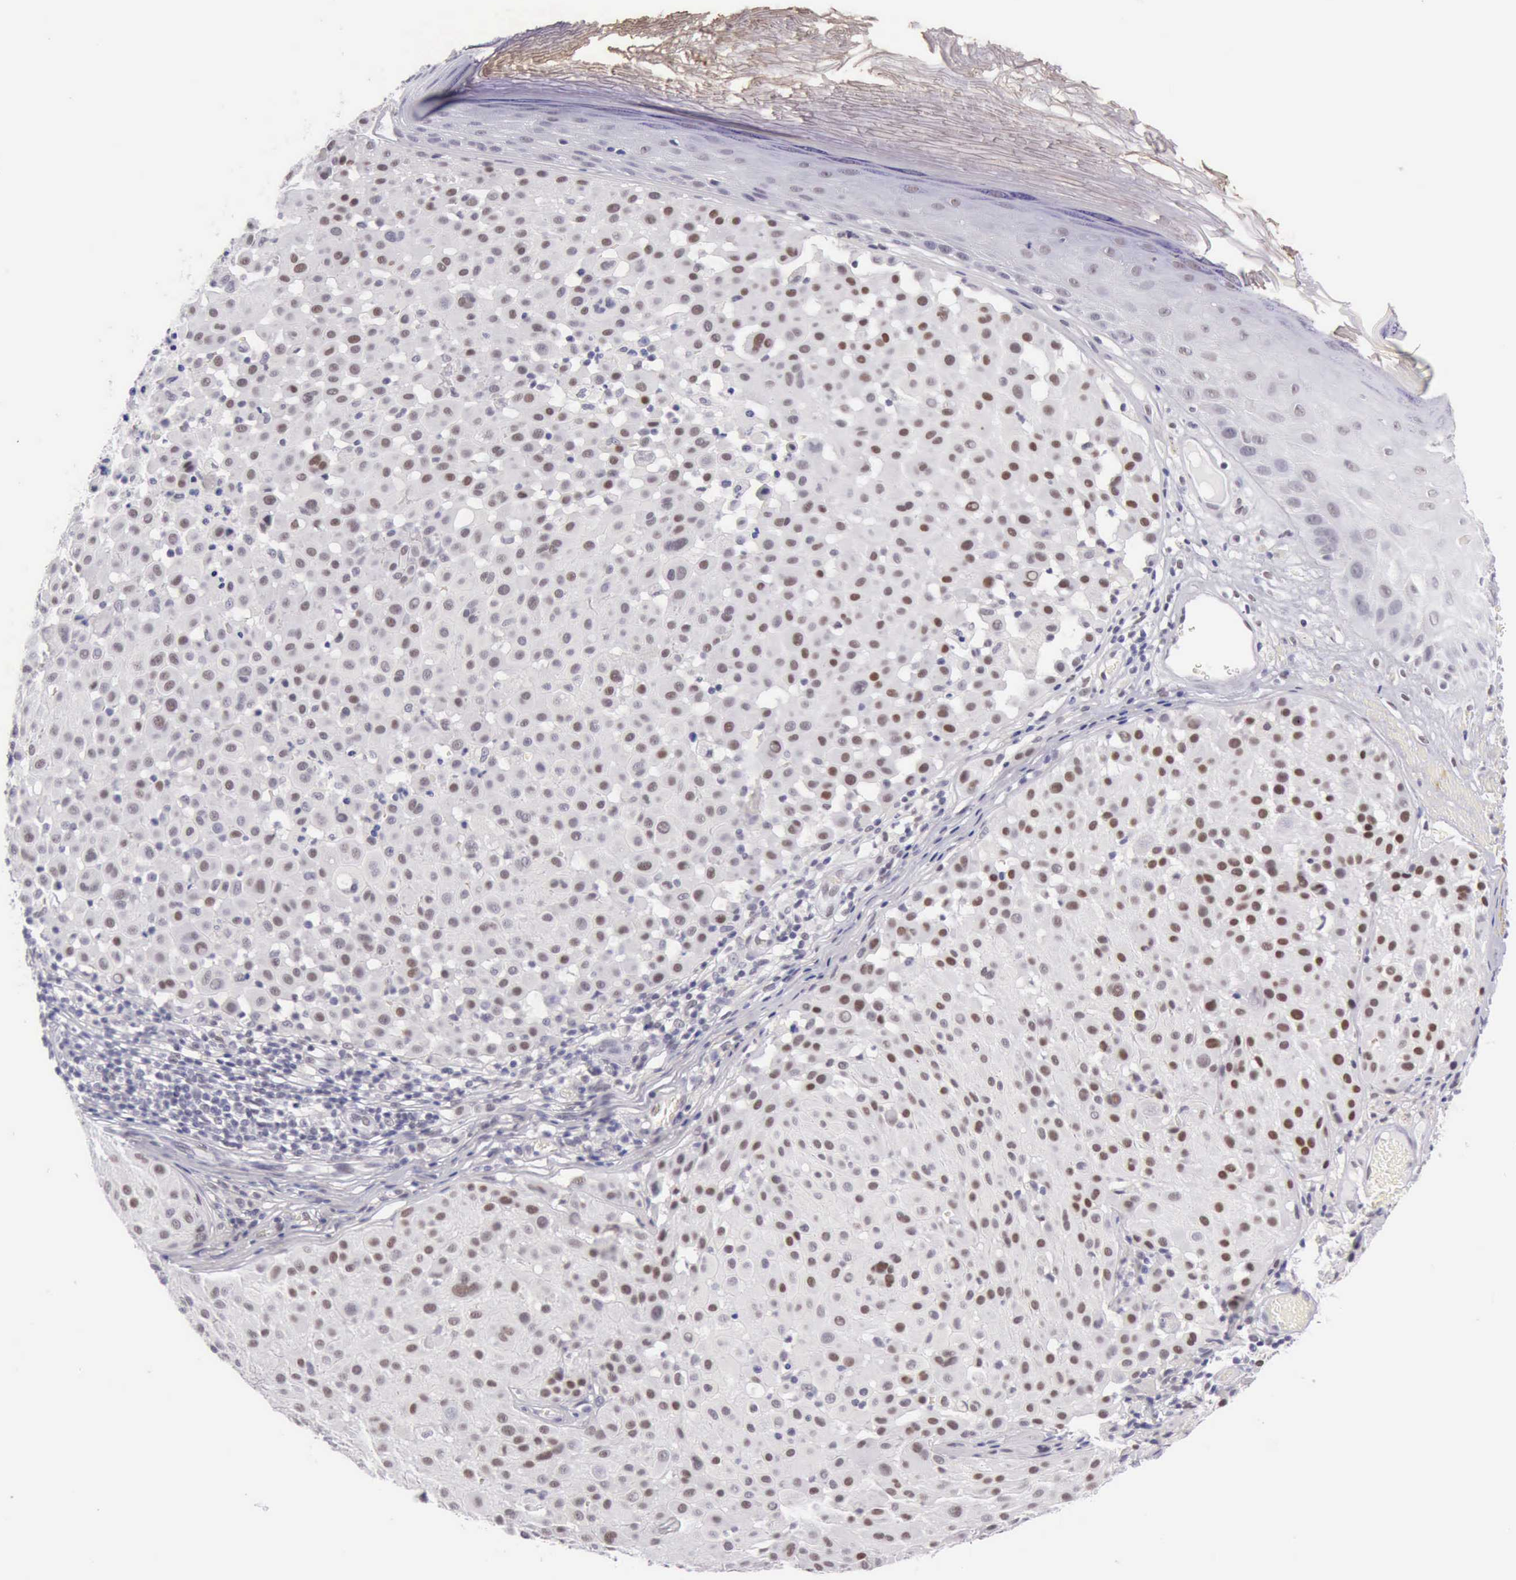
{"staining": {"intensity": "weak", "quantity": "25%-75%", "location": "nuclear"}, "tissue": "melanoma", "cell_type": "Tumor cells", "image_type": "cancer", "snomed": [{"axis": "morphology", "description": "Malignant melanoma, NOS"}, {"axis": "topography", "description": "Skin"}], "caption": "Malignant melanoma was stained to show a protein in brown. There is low levels of weak nuclear positivity in about 25%-75% of tumor cells. The protein is stained brown, and the nuclei are stained in blue (DAB (3,3'-diaminobenzidine) IHC with brightfield microscopy, high magnification).", "gene": "EP300", "patient": {"sex": "male", "age": 36}}